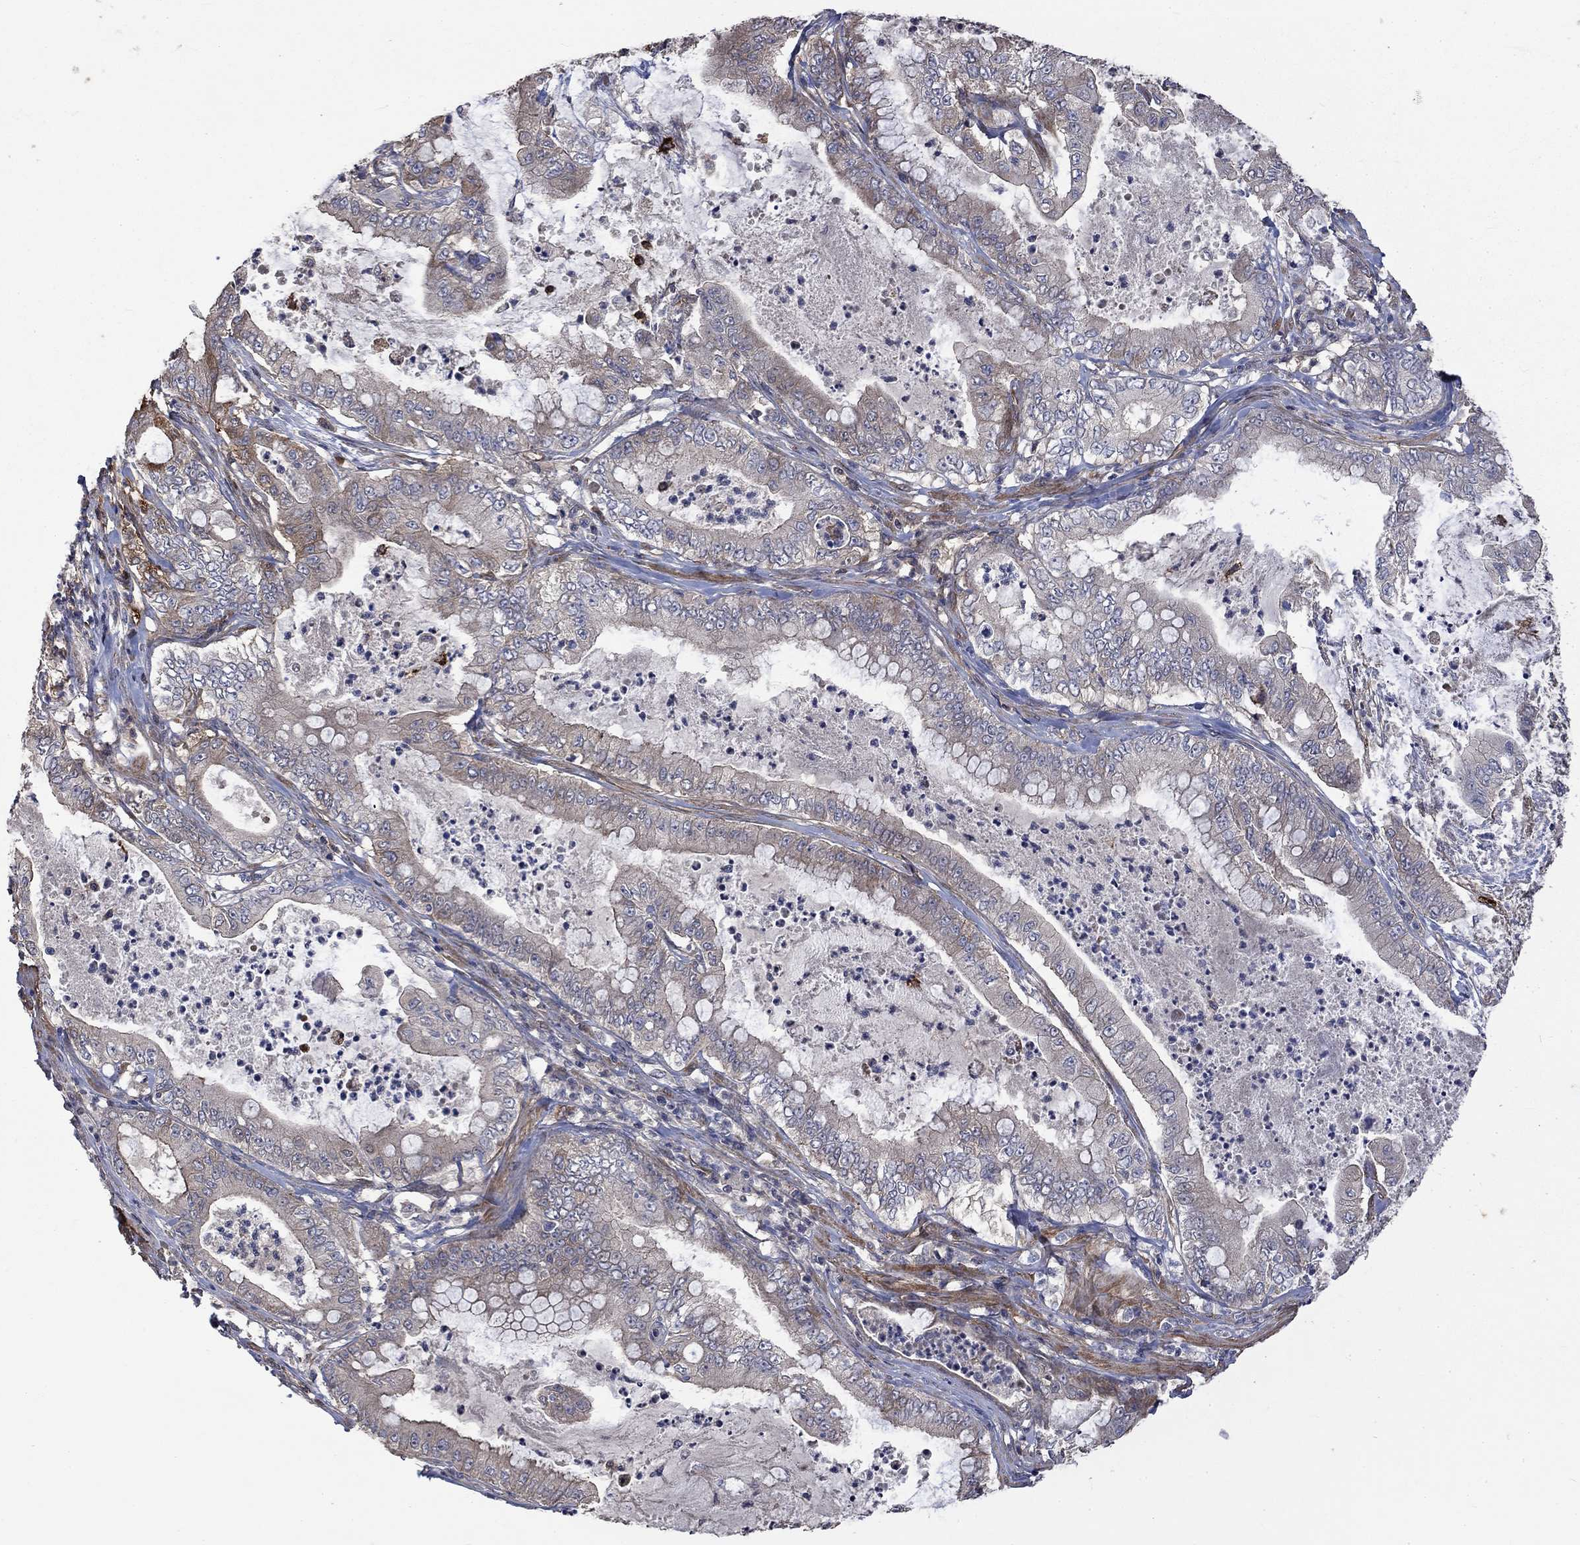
{"staining": {"intensity": "negative", "quantity": "none", "location": "none"}, "tissue": "pancreatic cancer", "cell_type": "Tumor cells", "image_type": "cancer", "snomed": [{"axis": "morphology", "description": "Adenocarcinoma, NOS"}, {"axis": "topography", "description": "Pancreas"}], "caption": "Image shows no protein staining in tumor cells of adenocarcinoma (pancreatic) tissue.", "gene": "VCAN", "patient": {"sex": "male", "age": 71}}